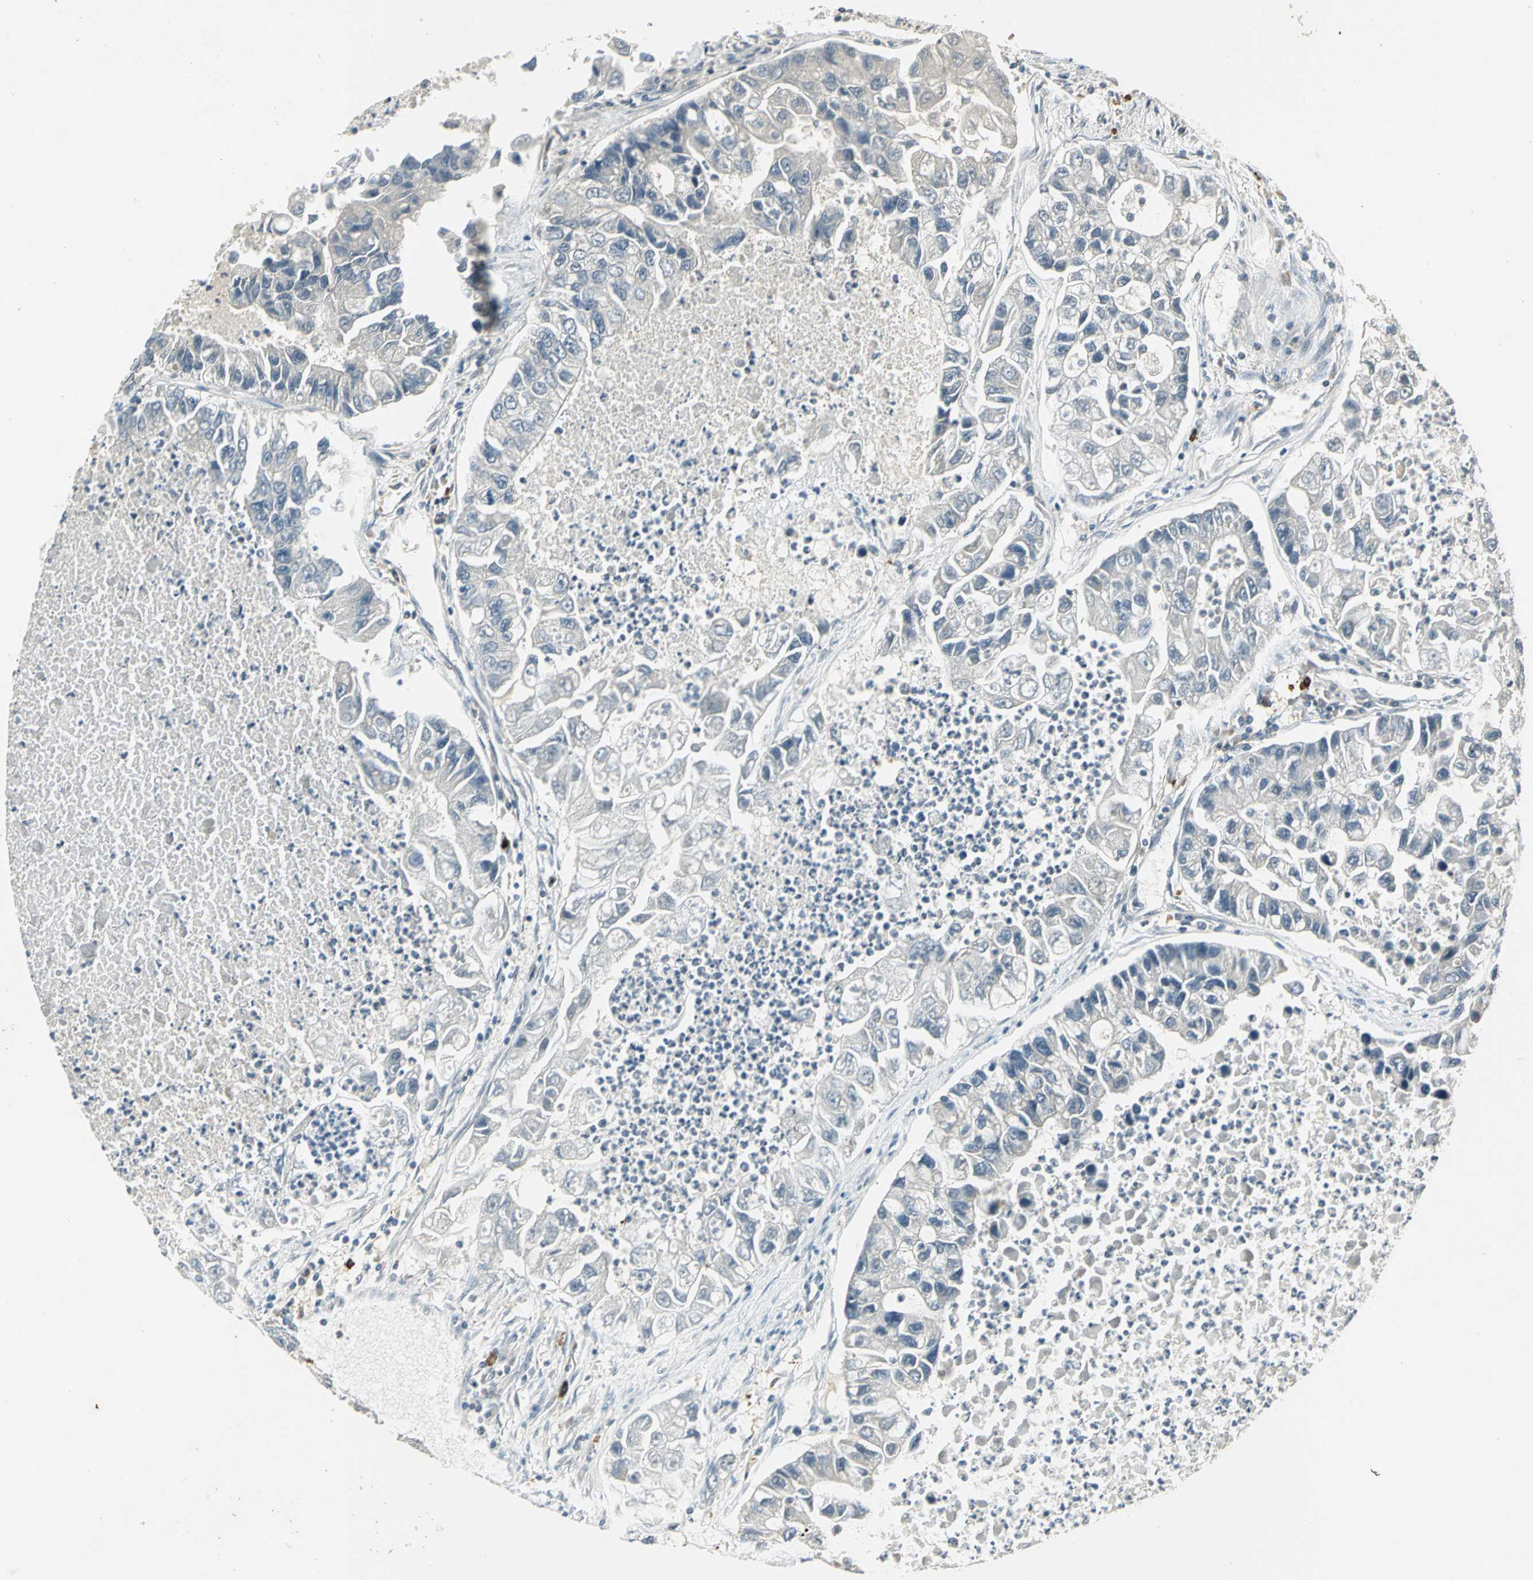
{"staining": {"intensity": "negative", "quantity": "none", "location": "none"}, "tissue": "lung cancer", "cell_type": "Tumor cells", "image_type": "cancer", "snomed": [{"axis": "morphology", "description": "Adenocarcinoma, NOS"}, {"axis": "topography", "description": "Lung"}], "caption": "Immunohistochemistry image of human lung cancer (adenocarcinoma) stained for a protein (brown), which shows no expression in tumor cells.", "gene": "RAD17", "patient": {"sex": "female", "age": 51}}